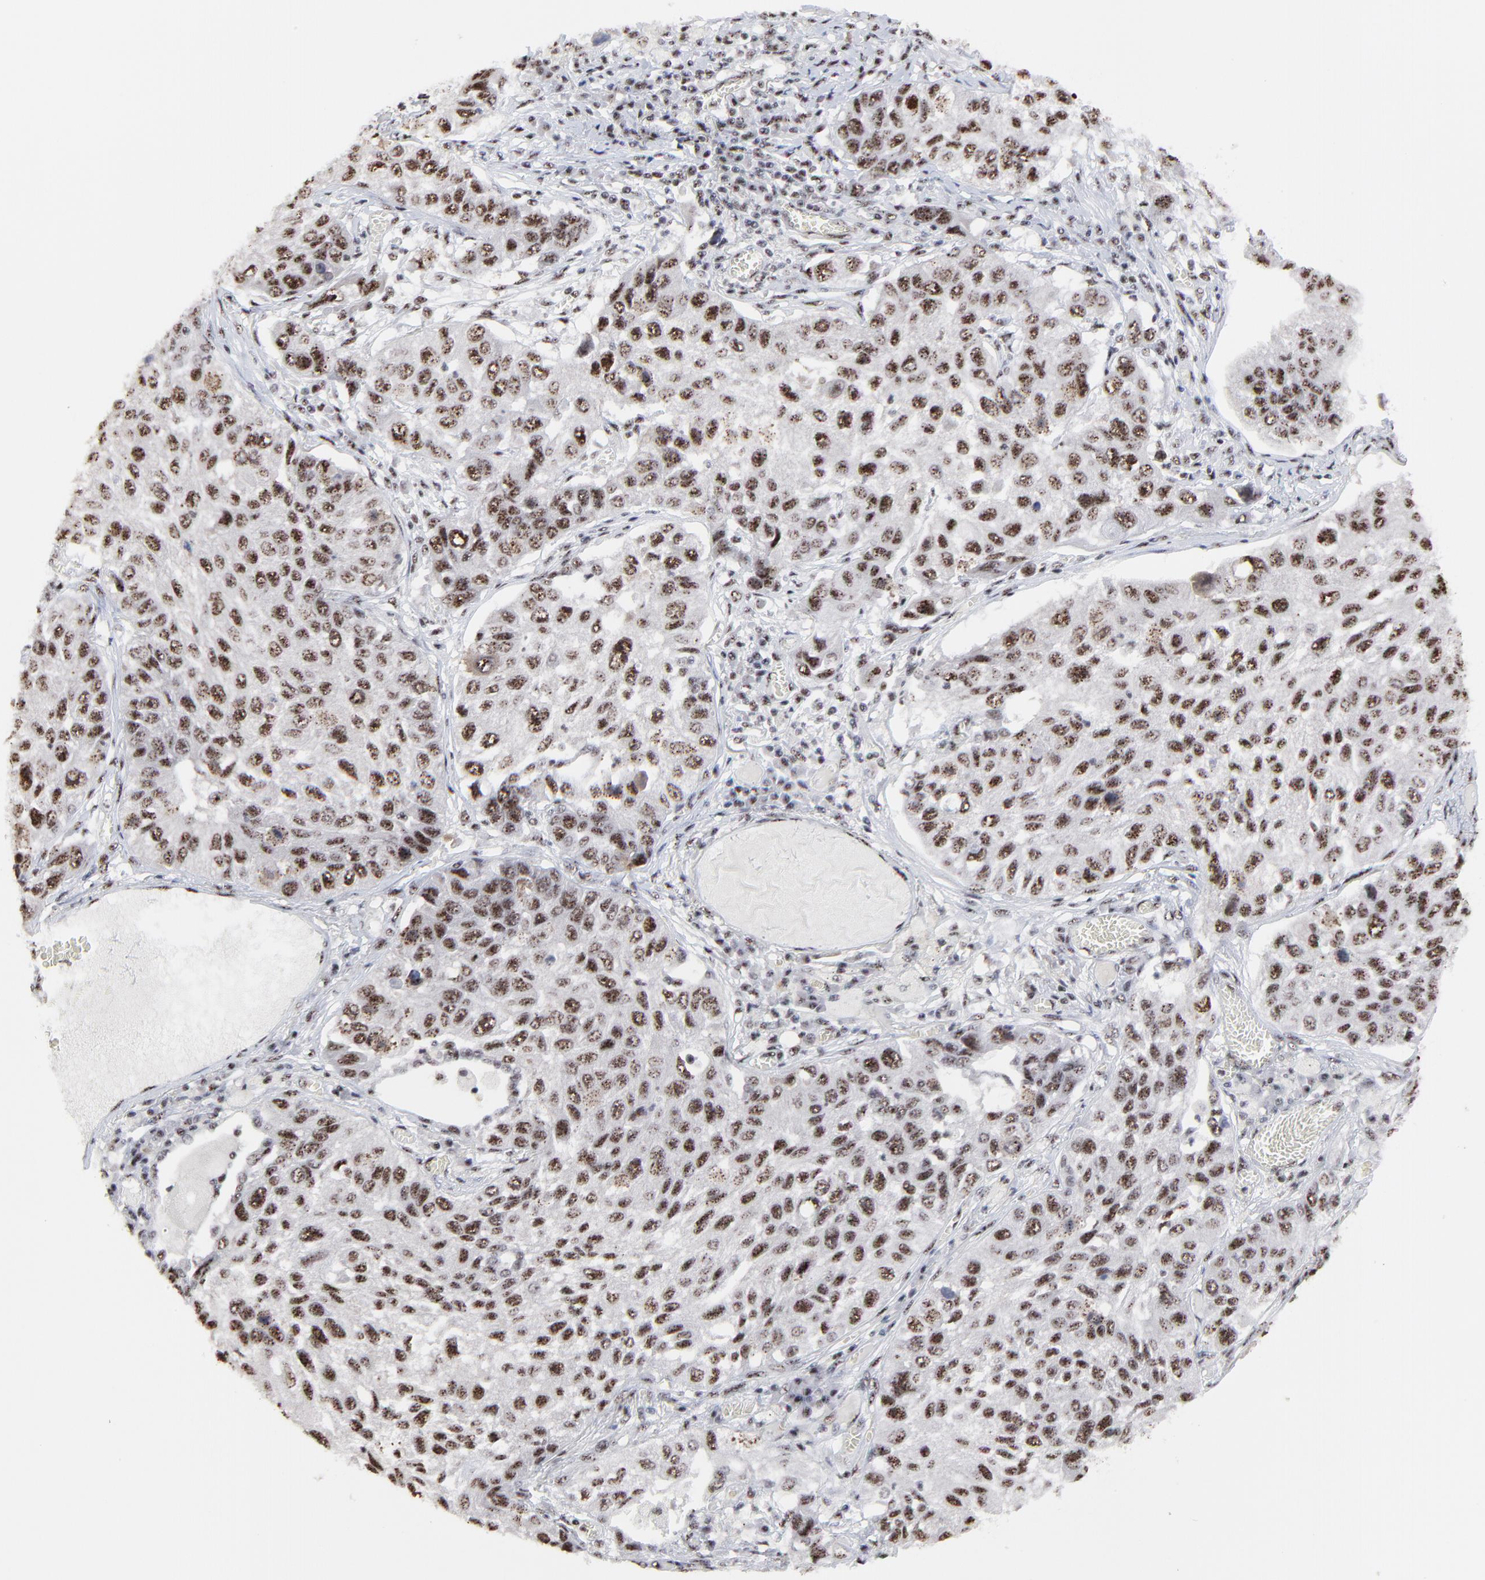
{"staining": {"intensity": "moderate", "quantity": ">75%", "location": "nuclear"}, "tissue": "lung cancer", "cell_type": "Tumor cells", "image_type": "cancer", "snomed": [{"axis": "morphology", "description": "Squamous cell carcinoma, NOS"}, {"axis": "topography", "description": "Lung"}], "caption": "This histopathology image displays immunohistochemistry (IHC) staining of human lung cancer, with medium moderate nuclear staining in about >75% of tumor cells.", "gene": "MBD4", "patient": {"sex": "male", "age": 71}}